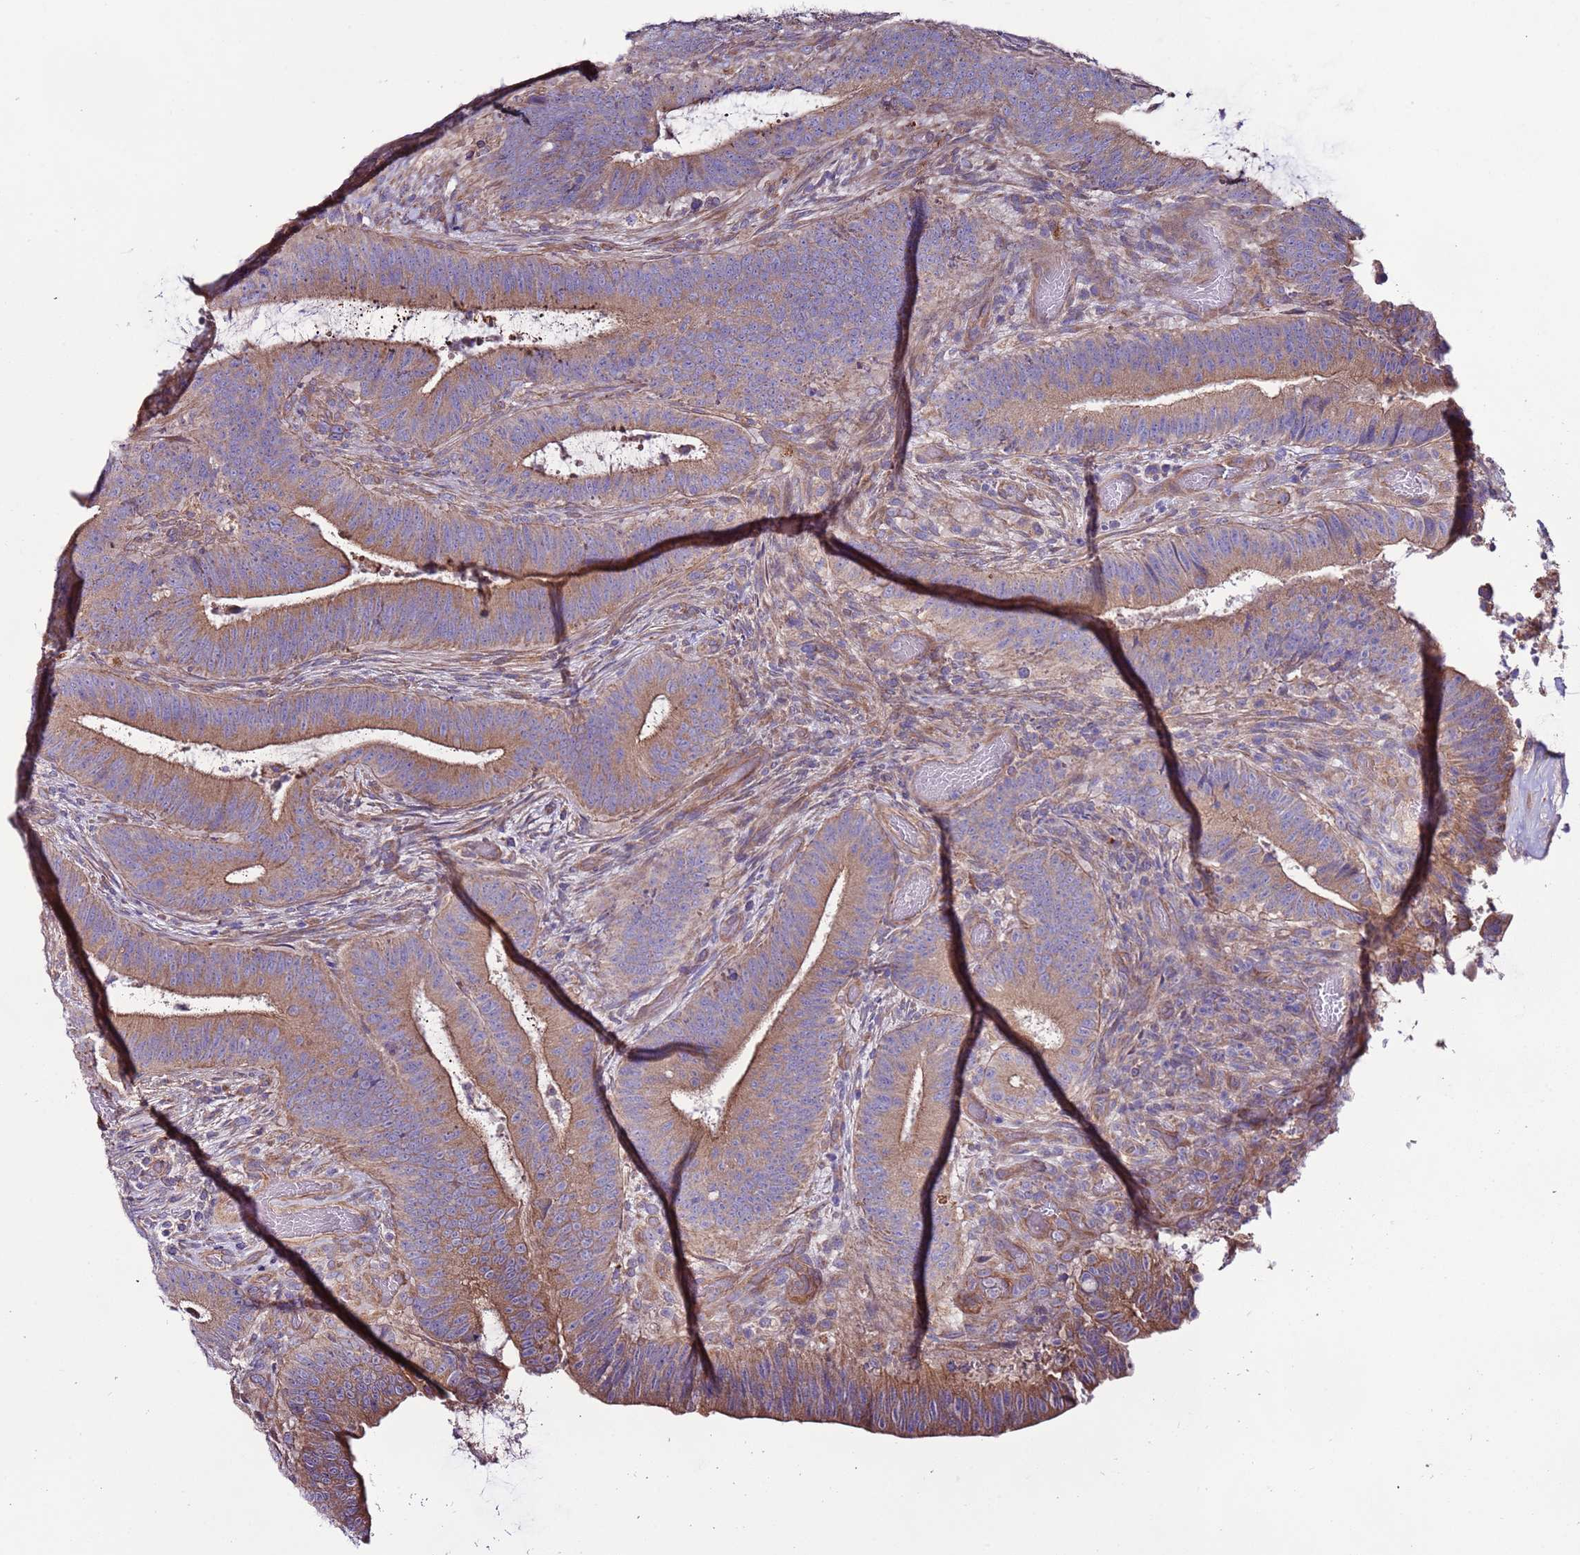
{"staining": {"intensity": "moderate", "quantity": ">75%", "location": "cytoplasmic/membranous"}, "tissue": "colorectal cancer", "cell_type": "Tumor cells", "image_type": "cancer", "snomed": [{"axis": "morphology", "description": "Adenocarcinoma, NOS"}, {"axis": "topography", "description": "Colon"}], "caption": "Protein expression by IHC demonstrates moderate cytoplasmic/membranous positivity in approximately >75% of tumor cells in colorectal cancer (adenocarcinoma).", "gene": "SPCS1", "patient": {"sex": "female", "age": 43}}